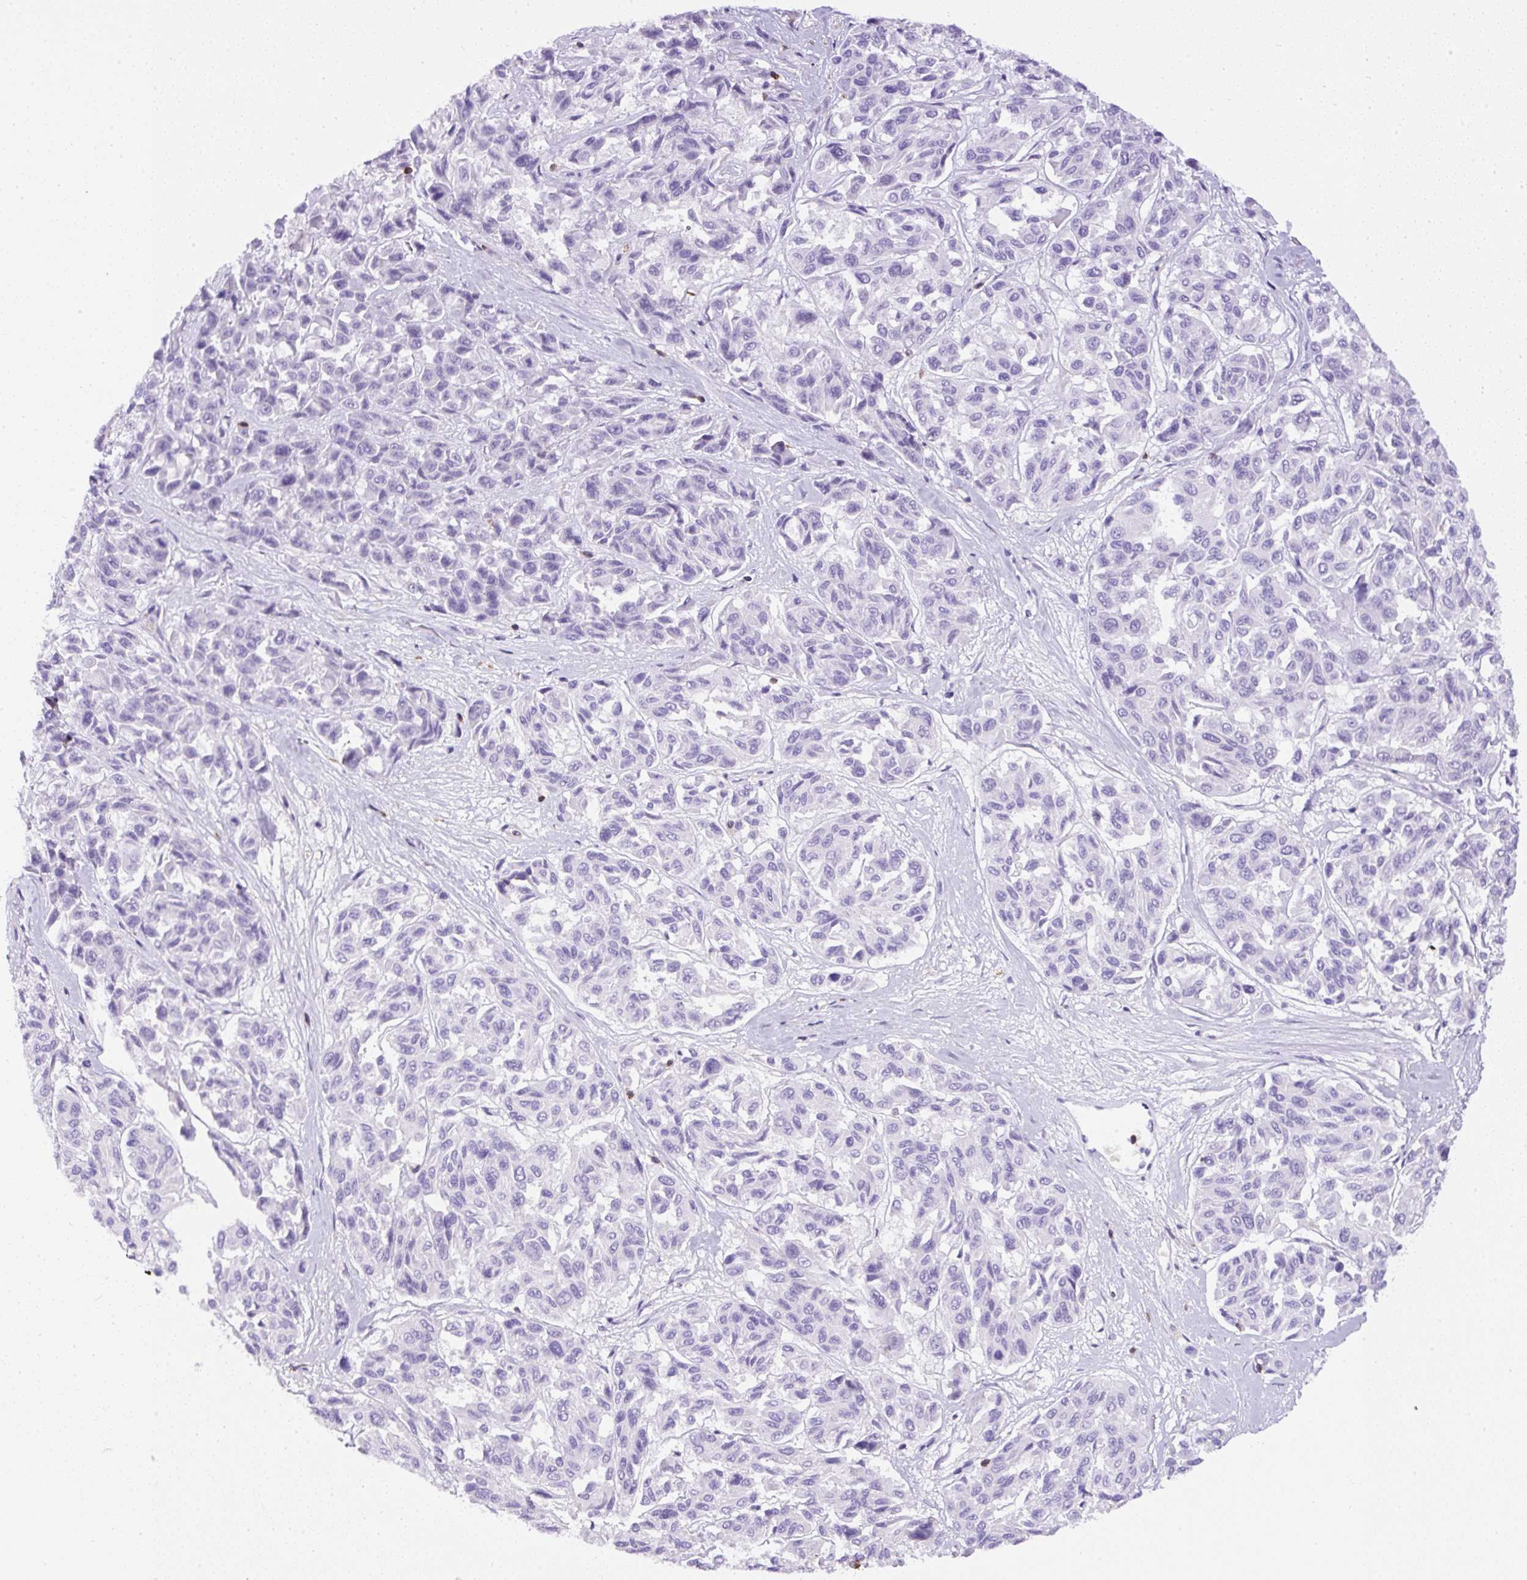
{"staining": {"intensity": "negative", "quantity": "none", "location": "none"}, "tissue": "melanoma", "cell_type": "Tumor cells", "image_type": "cancer", "snomed": [{"axis": "morphology", "description": "Malignant melanoma, NOS"}, {"axis": "topography", "description": "Skin"}], "caption": "The photomicrograph demonstrates no staining of tumor cells in melanoma. The staining was performed using DAB to visualize the protein expression in brown, while the nuclei were stained in blue with hematoxylin (Magnification: 20x).", "gene": "FAM228B", "patient": {"sex": "female", "age": 66}}